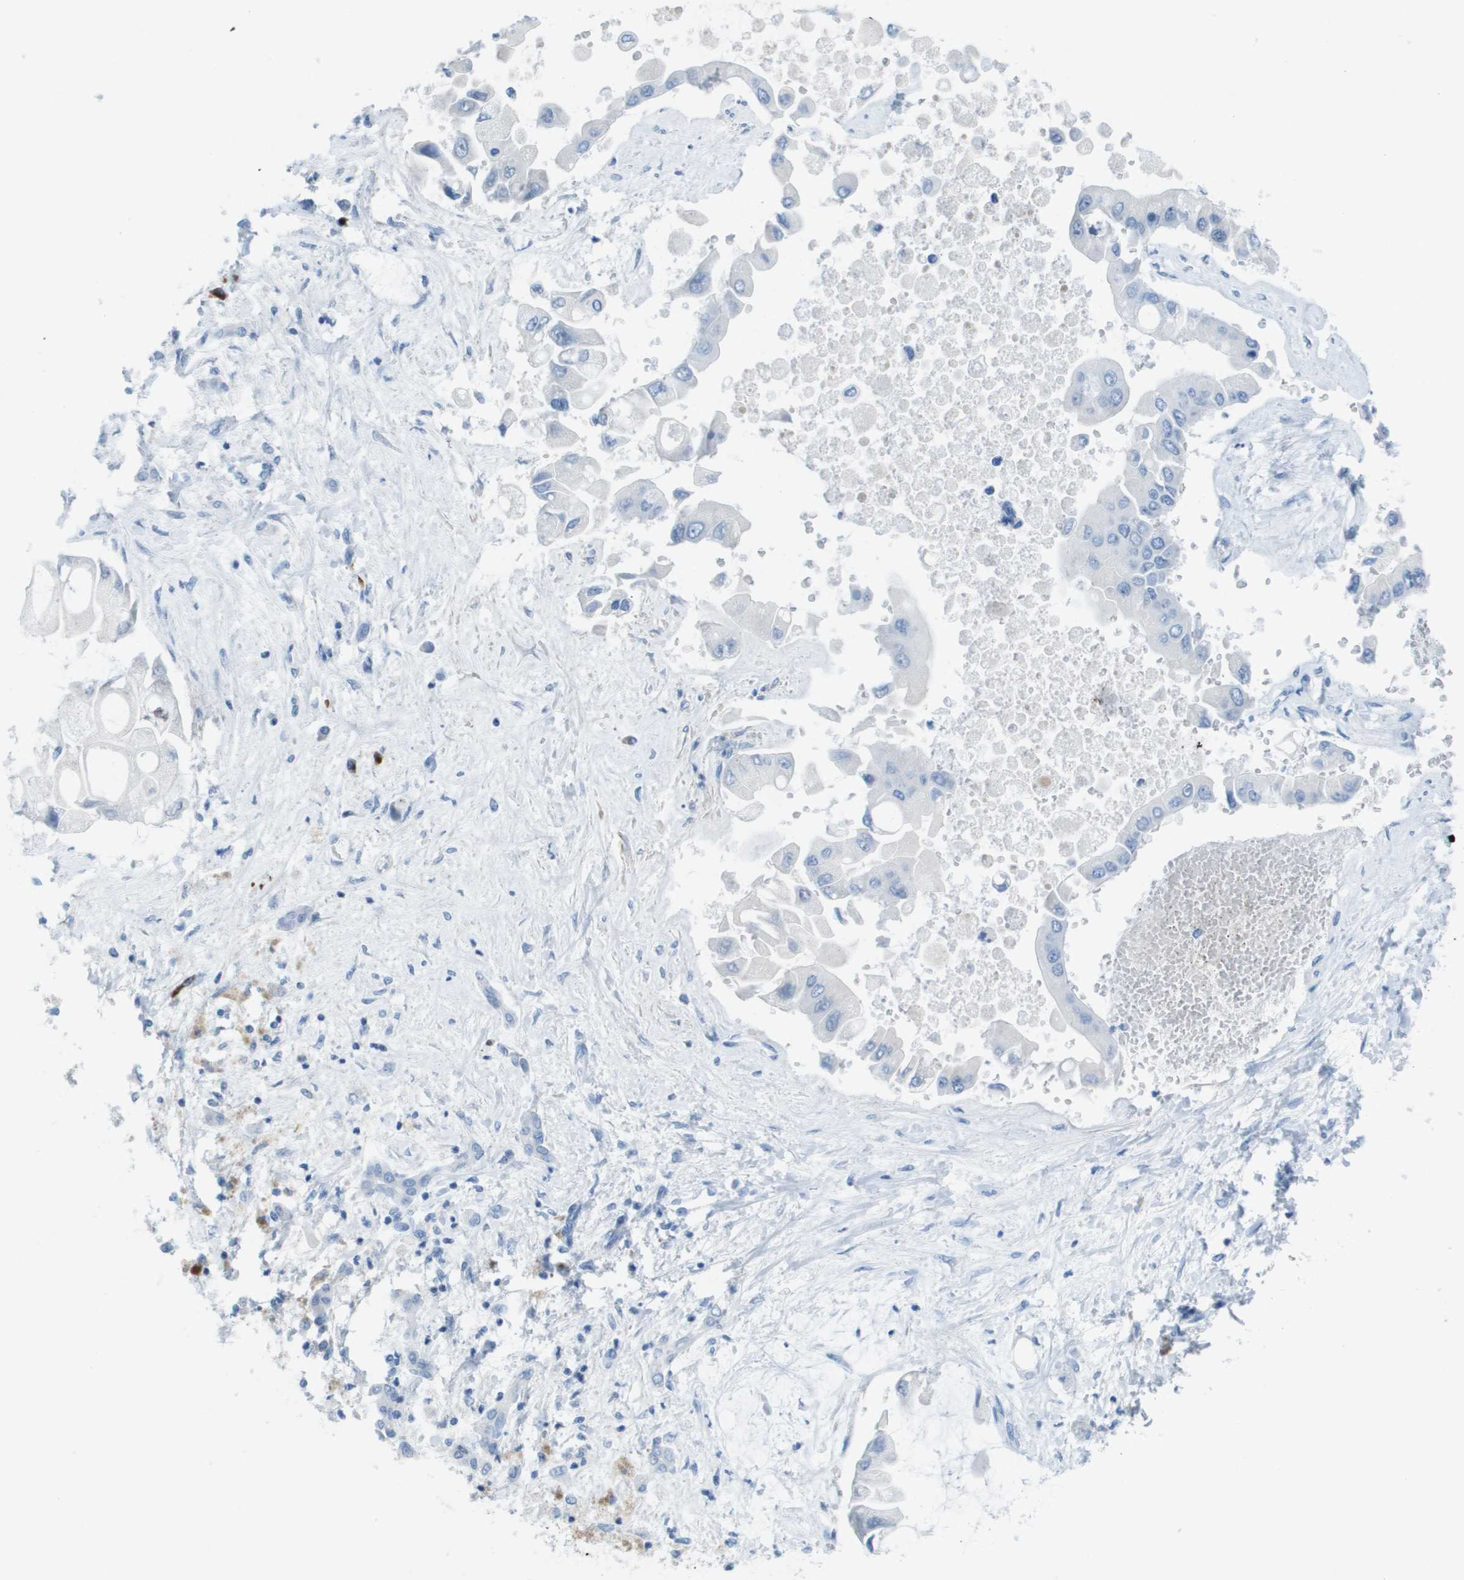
{"staining": {"intensity": "negative", "quantity": "none", "location": "none"}, "tissue": "liver cancer", "cell_type": "Tumor cells", "image_type": "cancer", "snomed": [{"axis": "morphology", "description": "Cholangiocarcinoma"}, {"axis": "topography", "description": "Liver"}], "caption": "IHC image of cholangiocarcinoma (liver) stained for a protein (brown), which reveals no positivity in tumor cells.", "gene": "GPR18", "patient": {"sex": "male", "age": 50}}